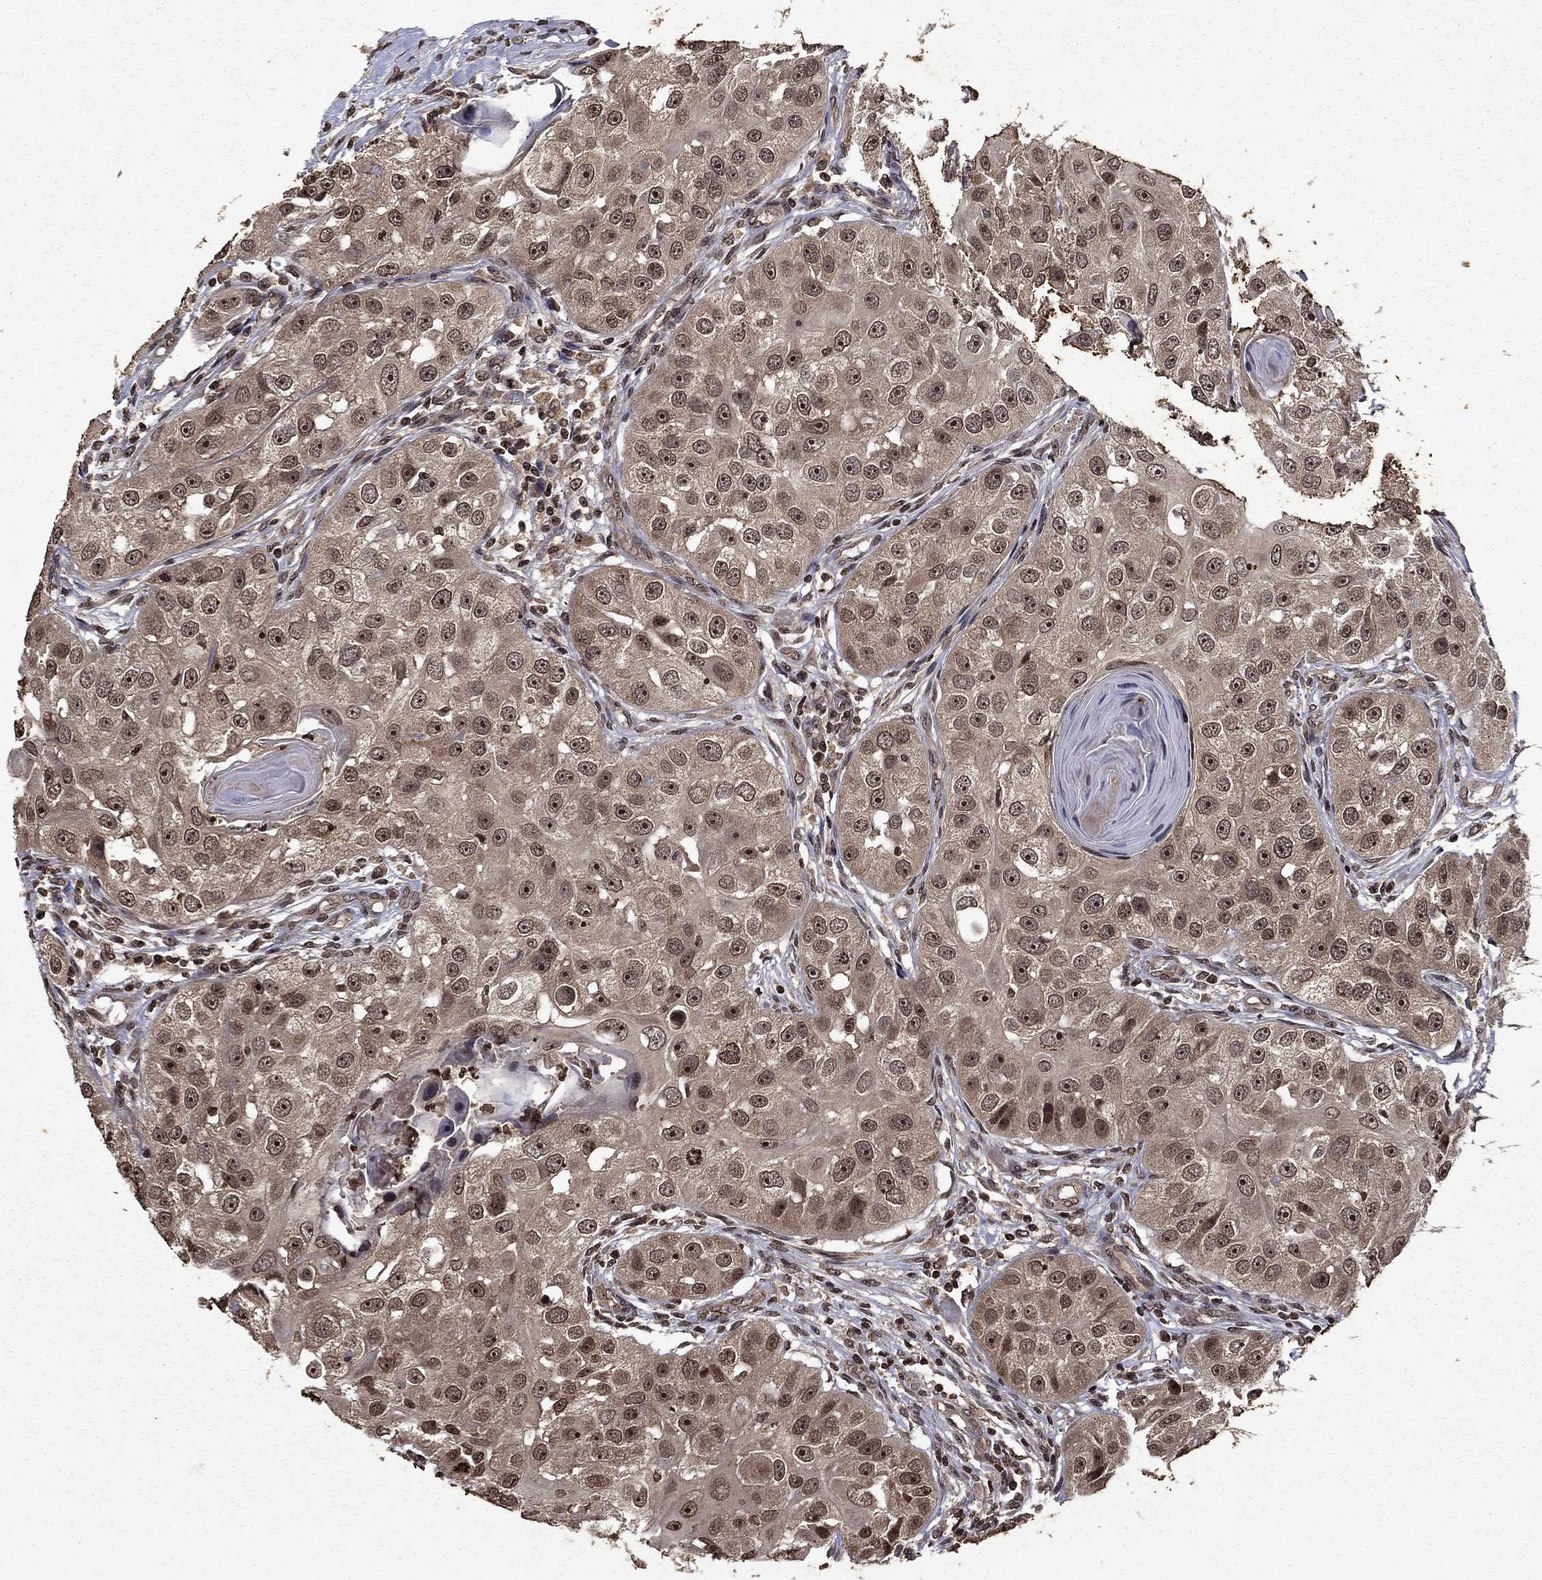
{"staining": {"intensity": "moderate", "quantity": "25%-75%", "location": "cytoplasmic/membranous,nuclear"}, "tissue": "head and neck cancer", "cell_type": "Tumor cells", "image_type": "cancer", "snomed": [{"axis": "morphology", "description": "Normal tissue, NOS"}, {"axis": "morphology", "description": "Squamous cell carcinoma, NOS"}, {"axis": "topography", "description": "Skeletal muscle"}, {"axis": "topography", "description": "Head-Neck"}], "caption": "Protein staining shows moderate cytoplasmic/membranous and nuclear staining in about 25%-75% of tumor cells in head and neck squamous cell carcinoma. (DAB (3,3'-diaminobenzidine) IHC, brown staining for protein, blue staining for nuclei).", "gene": "PIN4", "patient": {"sex": "male", "age": 51}}